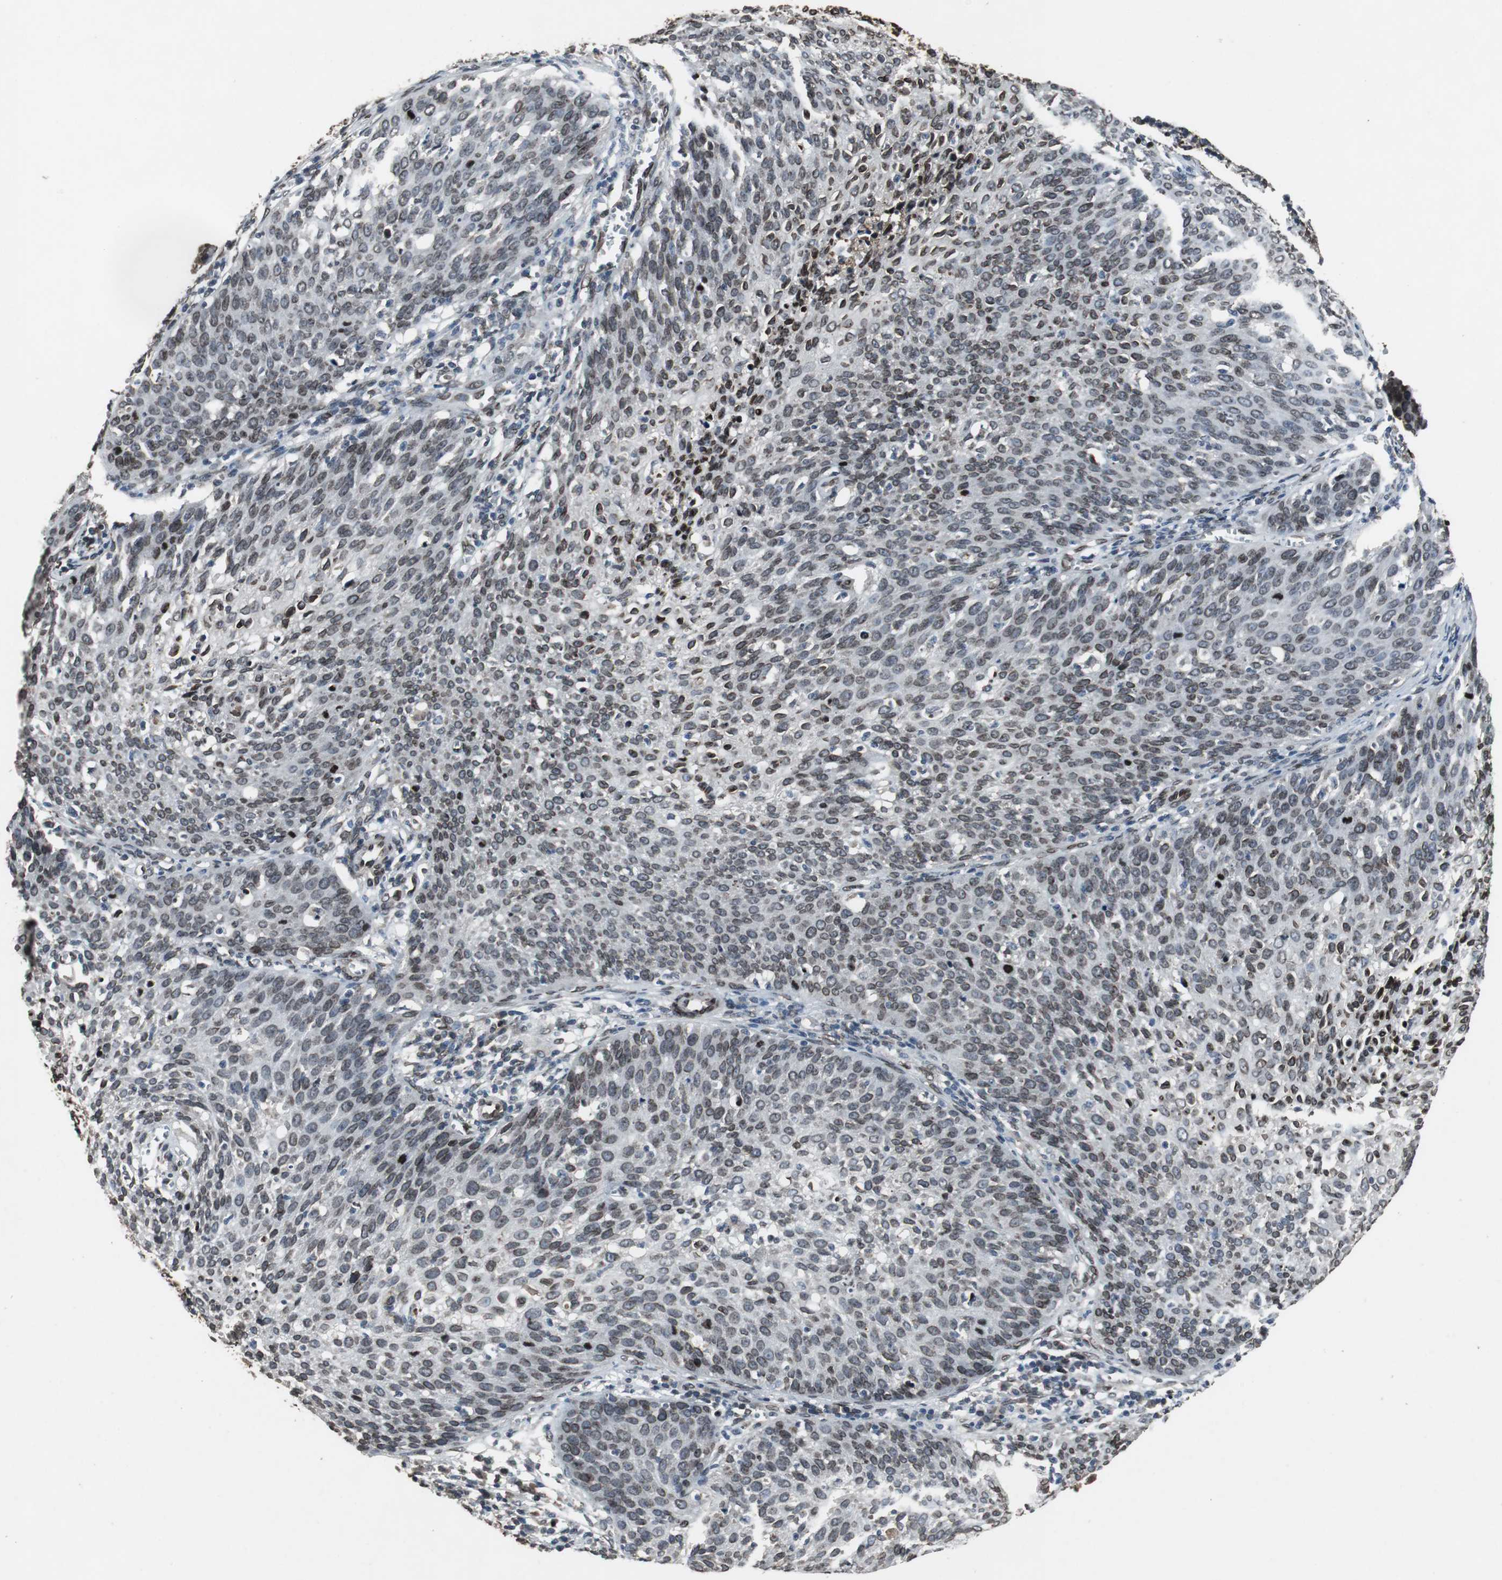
{"staining": {"intensity": "moderate", "quantity": ">75%", "location": "cytoplasmic/membranous,nuclear"}, "tissue": "cervical cancer", "cell_type": "Tumor cells", "image_type": "cancer", "snomed": [{"axis": "morphology", "description": "Squamous cell carcinoma, NOS"}, {"axis": "topography", "description": "Cervix"}], "caption": "Cervical cancer (squamous cell carcinoma) was stained to show a protein in brown. There is medium levels of moderate cytoplasmic/membranous and nuclear expression in approximately >75% of tumor cells.", "gene": "LMNA", "patient": {"sex": "female", "age": 38}}